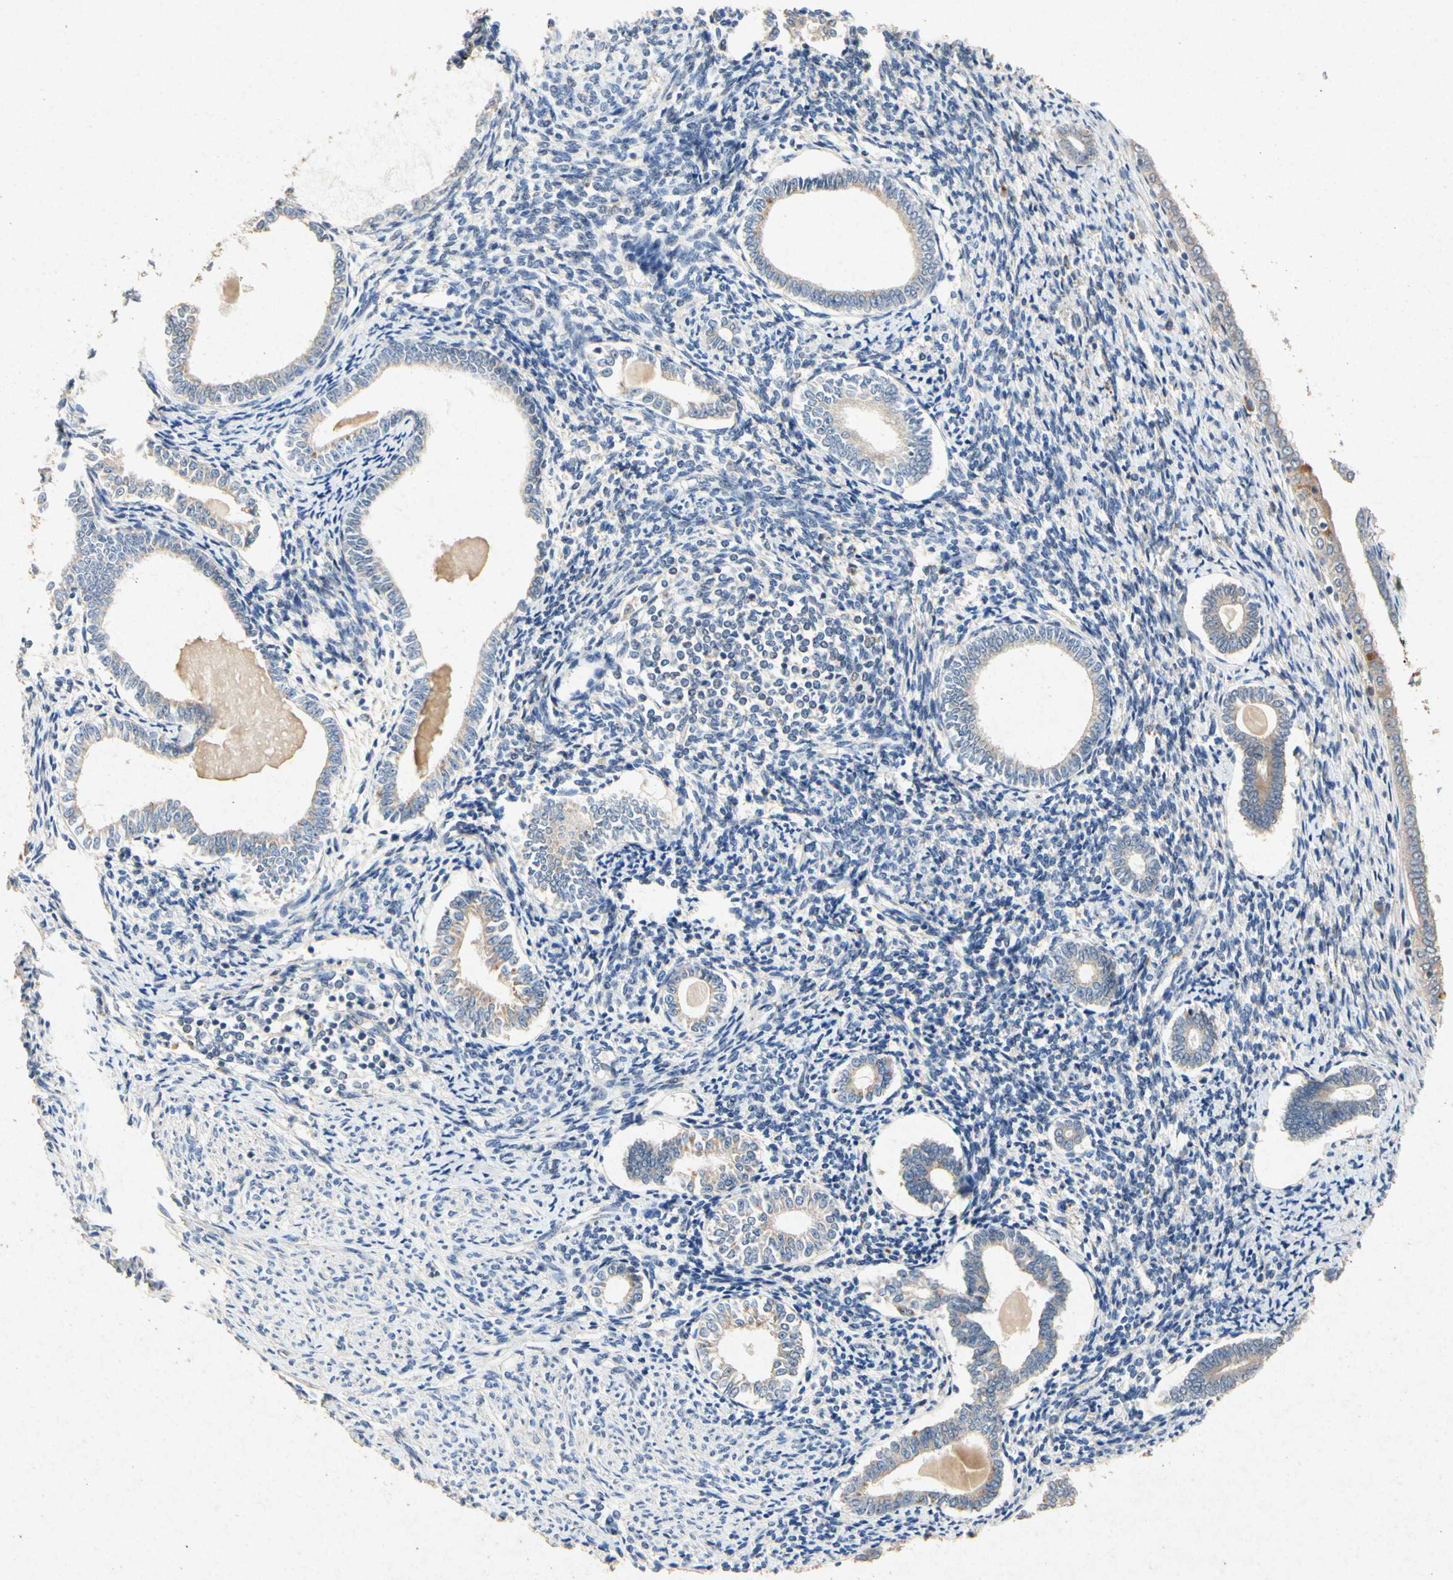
{"staining": {"intensity": "weak", "quantity": "<25%", "location": "cytoplasmic/membranous"}, "tissue": "endometrium", "cell_type": "Cells in endometrial stroma", "image_type": "normal", "snomed": [{"axis": "morphology", "description": "Normal tissue, NOS"}, {"axis": "topography", "description": "Endometrium"}], "caption": "This is an immunohistochemistry (IHC) micrograph of unremarkable human endometrium. There is no positivity in cells in endometrial stroma.", "gene": "RPS6KA1", "patient": {"sex": "female", "age": 71}}